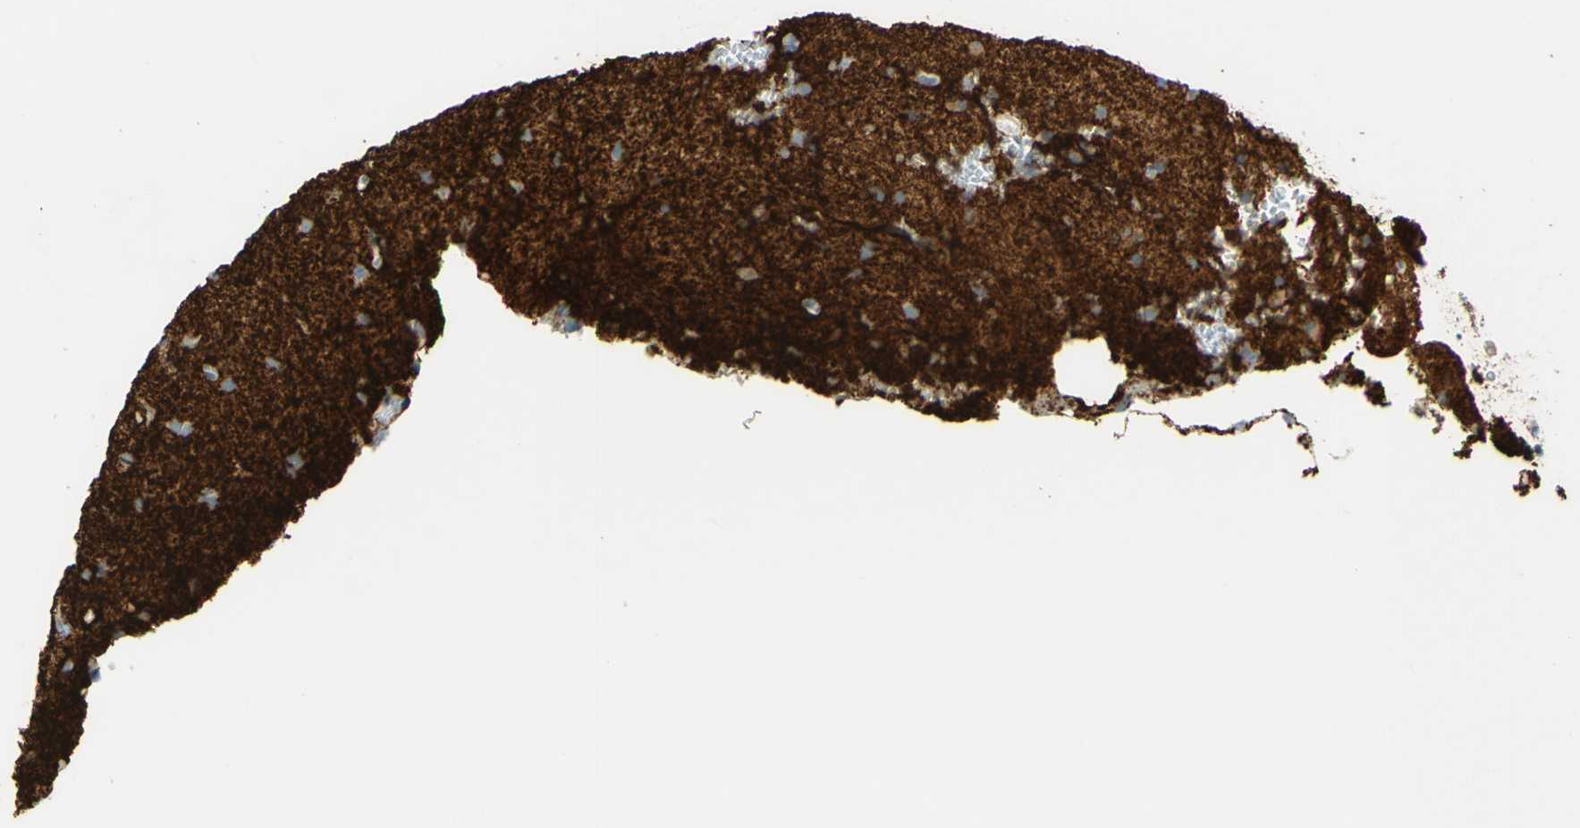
{"staining": {"intensity": "negative", "quantity": "none", "location": "none"}, "tissue": "glioma", "cell_type": "Tumor cells", "image_type": "cancer", "snomed": [{"axis": "morphology", "description": "Glioma, malignant, High grade"}, {"axis": "topography", "description": "Brain"}], "caption": "Micrograph shows no protein staining in tumor cells of high-grade glioma (malignant) tissue.", "gene": "SLC1A2", "patient": {"sex": "male", "age": 47}}